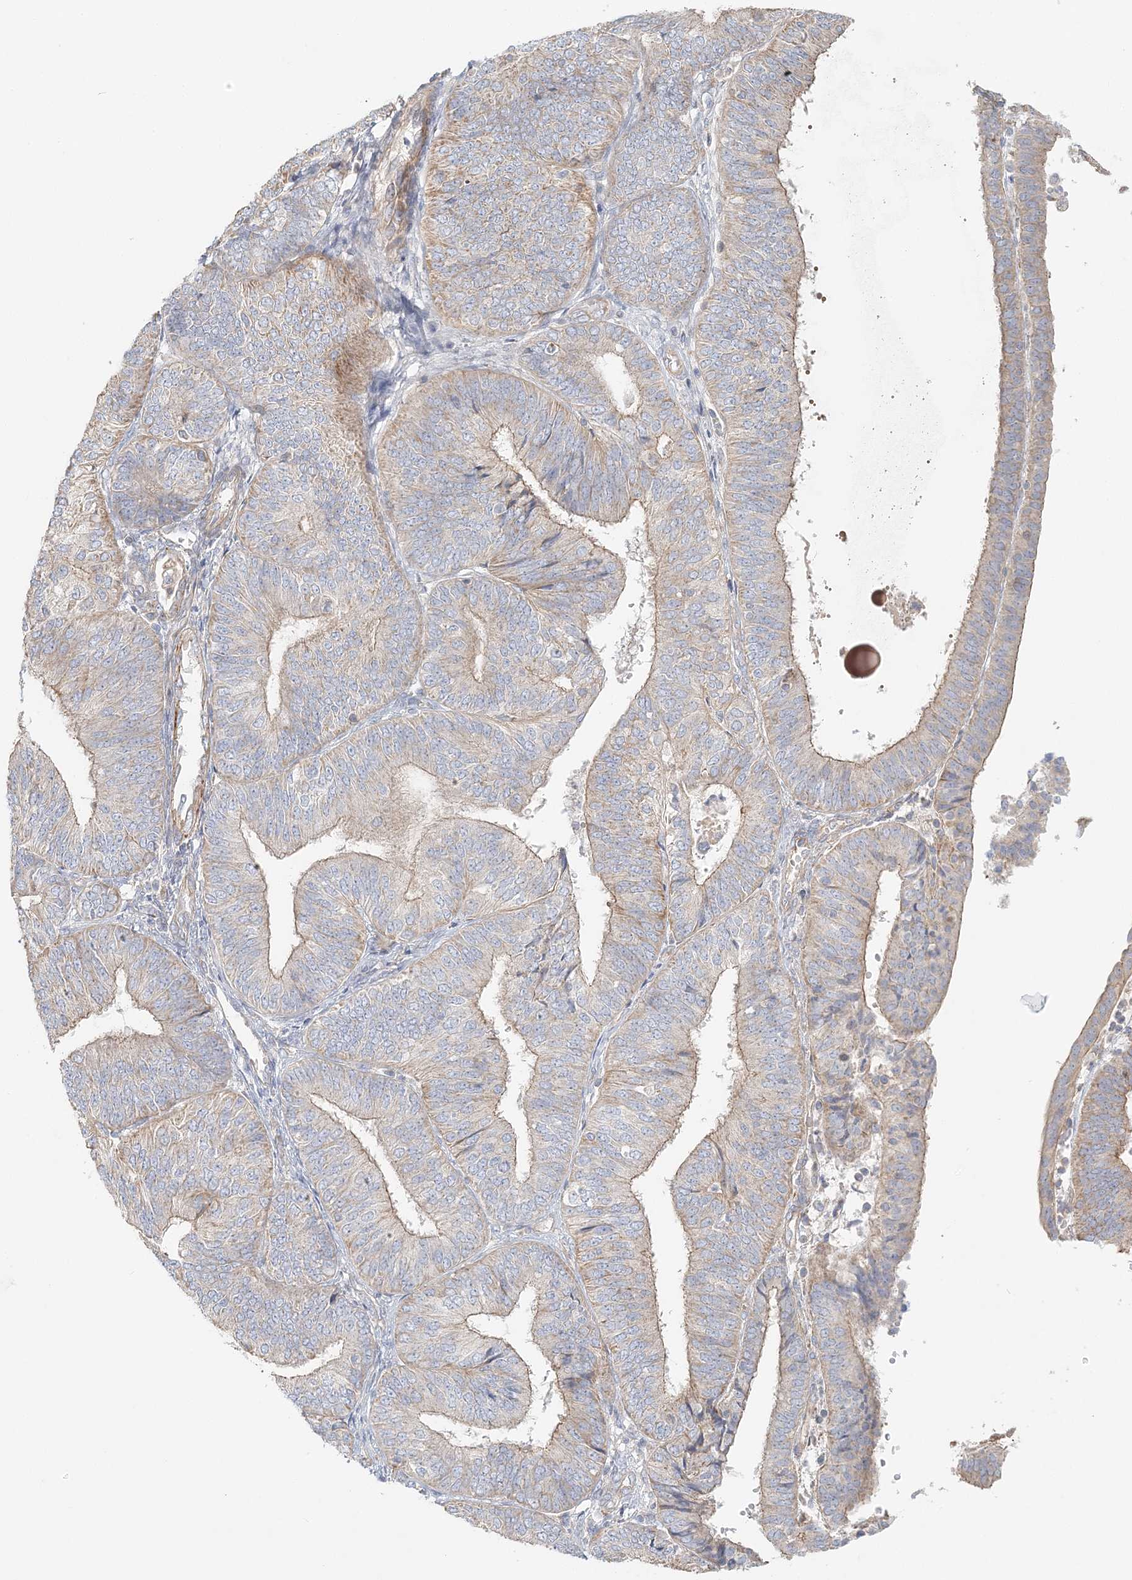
{"staining": {"intensity": "weak", "quantity": "25%-75%", "location": "cytoplasmic/membranous"}, "tissue": "endometrial cancer", "cell_type": "Tumor cells", "image_type": "cancer", "snomed": [{"axis": "morphology", "description": "Adenocarcinoma, NOS"}, {"axis": "topography", "description": "Endometrium"}], "caption": "IHC histopathology image of adenocarcinoma (endometrial) stained for a protein (brown), which reveals low levels of weak cytoplasmic/membranous positivity in approximately 25%-75% of tumor cells.", "gene": "KIAA0232", "patient": {"sex": "female", "age": 58}}